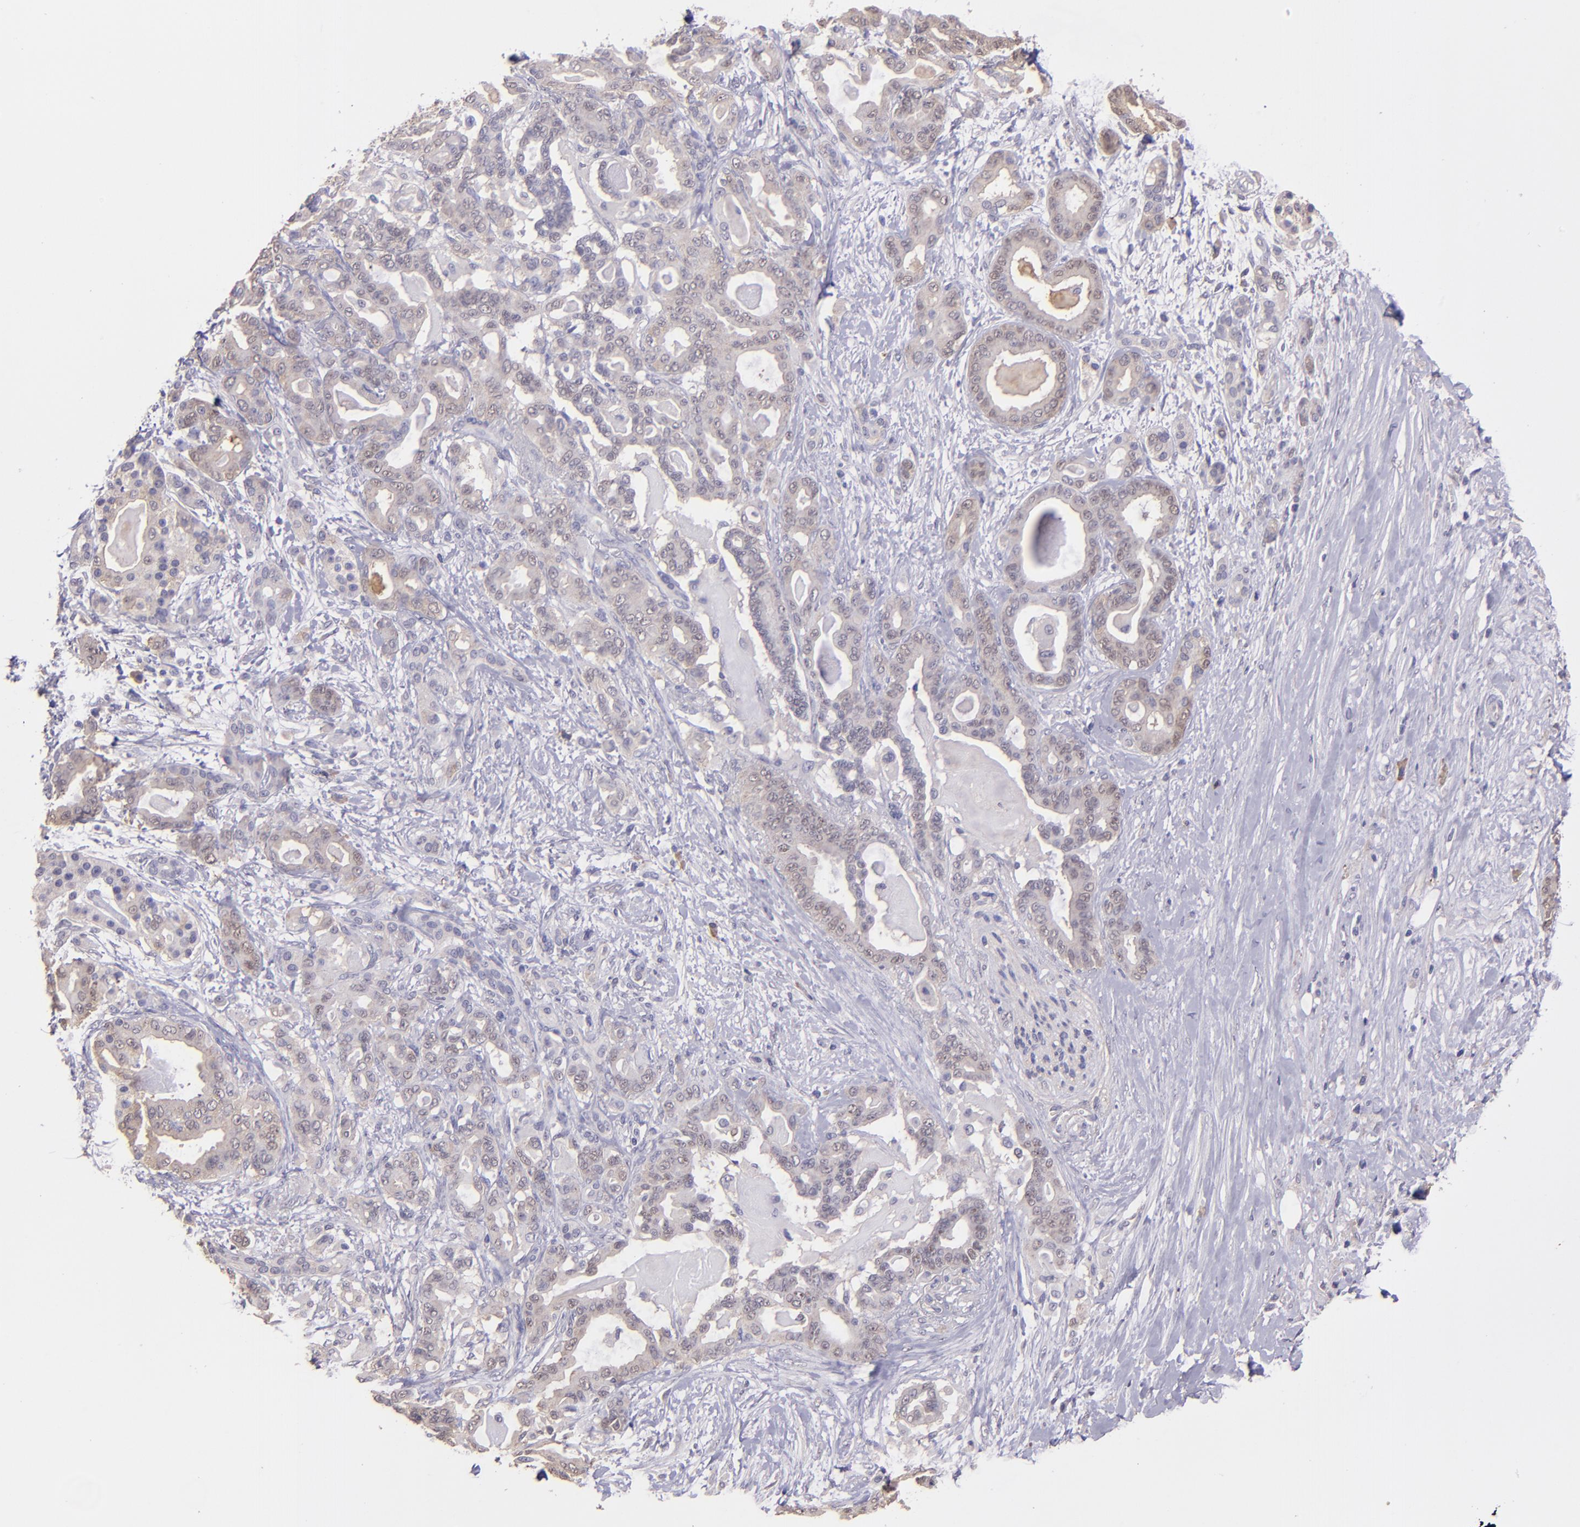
{"staining": {"intensity": "weak", "quantity": ">75%", "location": "cytoplasmic/membranous"}, "tissue": "pancreatic cancer", "cell_type": "Tumor cells", "image_type": "cancer", "snomed": [{"axis": "morphology", "description": "Adenocarcinoma, NOS"}, {"axis": "topography", "description": "Pancreas"}], "caption": "Protein analysis of pancreatic adenocarcinoma tissue displays weak cytoplasmic/membranous positivity in approximately >75% of tumor cells. (Brightfield microscopy of DAB IHC at high magnification).", "gene": "PAPPA", "patient": {"sex": "male", "age": 63}}